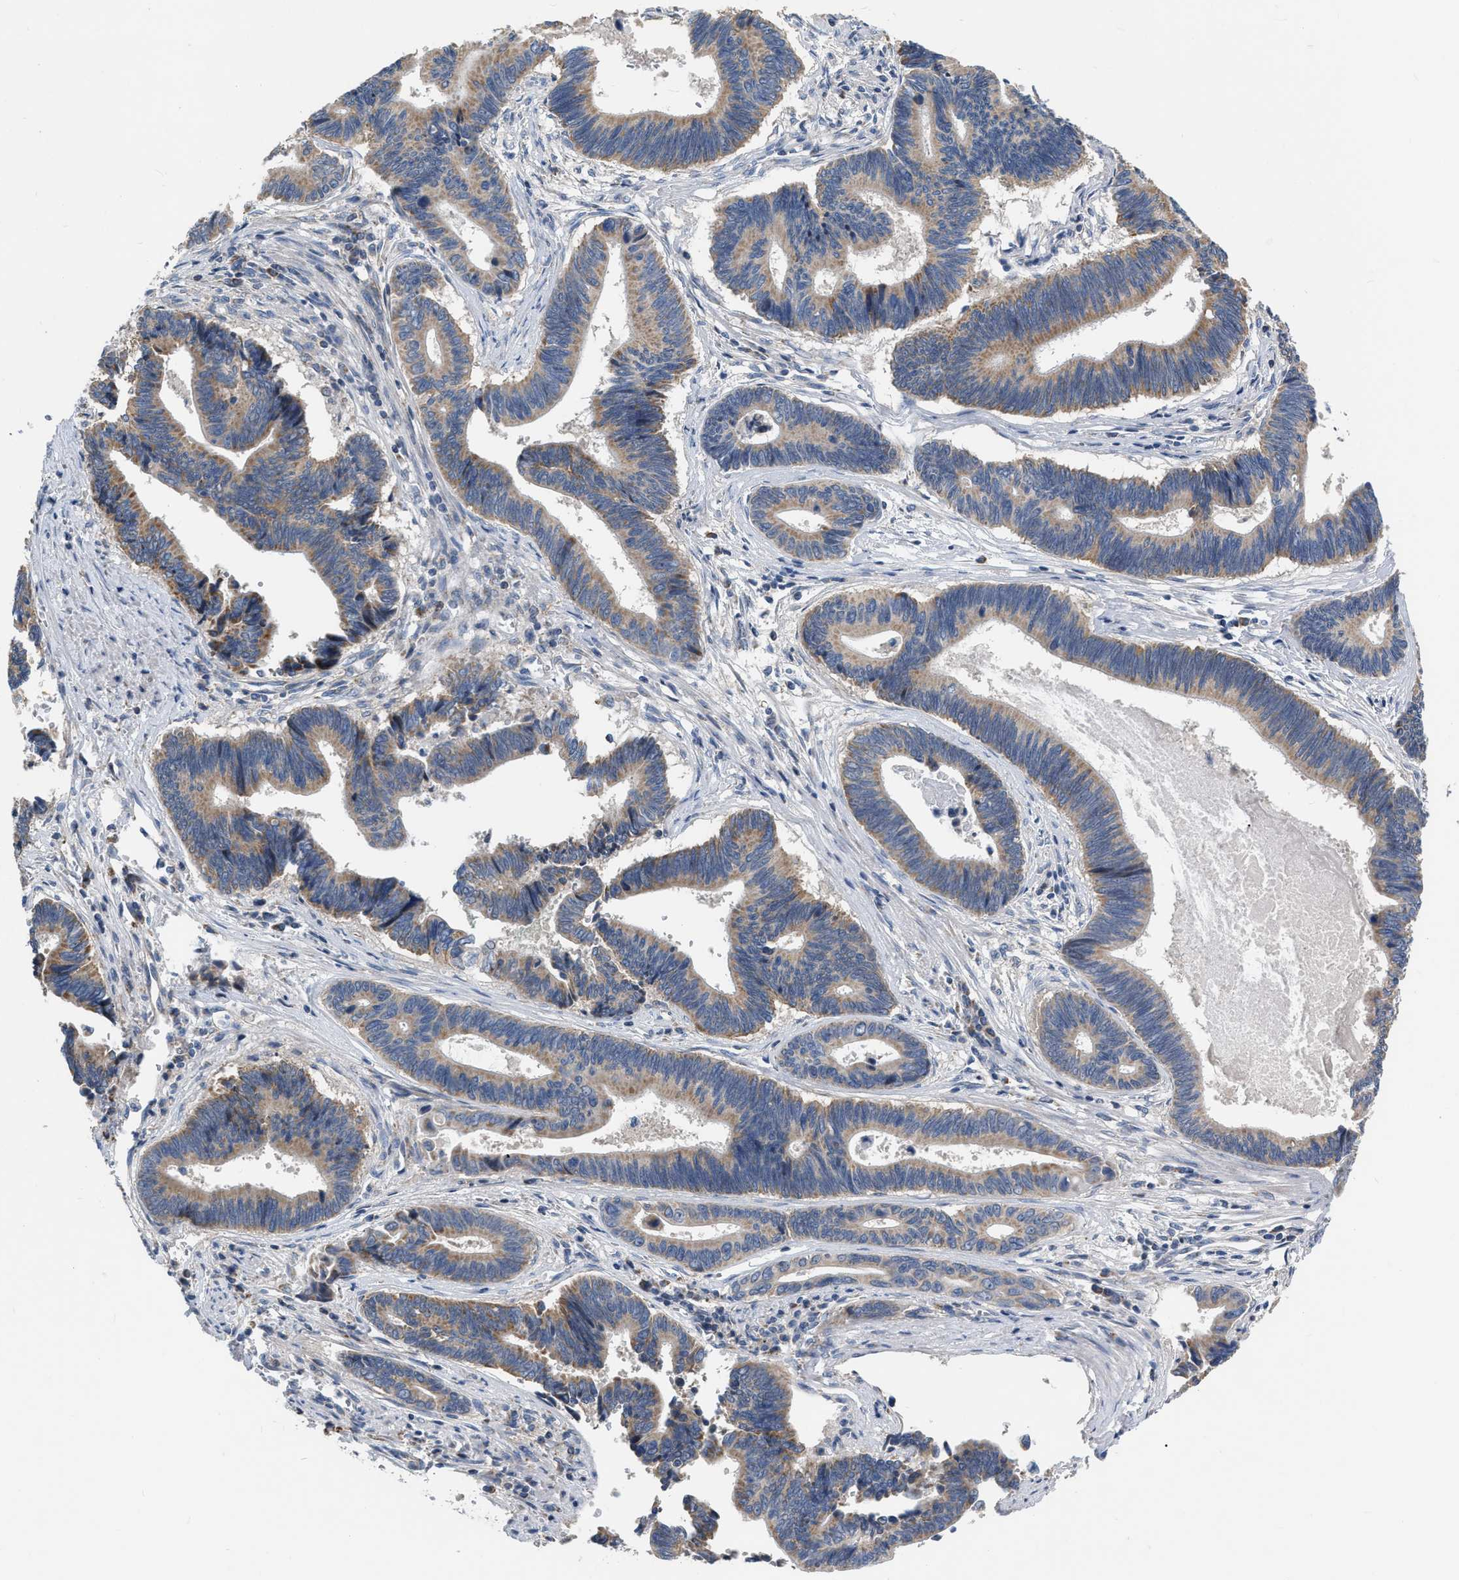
{"staining": {"intensity": "moderate", "quantity": ">75%", "location": "cytoplasmic/membranous"}, "tissue": "pancreatic cancer", "cell_type": "Tumor cells", "image_type": "cancer", "snomed": [{"axis": "morphology", "description": "Adenocarcinoma, NOS"}, {"axis": "topography", "description": "Pancreas"}], "caption": "A histopathology image of pancreatic adenocarcinoma stained for a protein displays moderate cytoplasmic/membranous brown staining in tumor cells. Immunohistochemistry (ihc) stains the protein of interest in brown and the nuclei are stained blue.", "gene": "DDX56", "patient": {"sex": "female", "age": 70}}